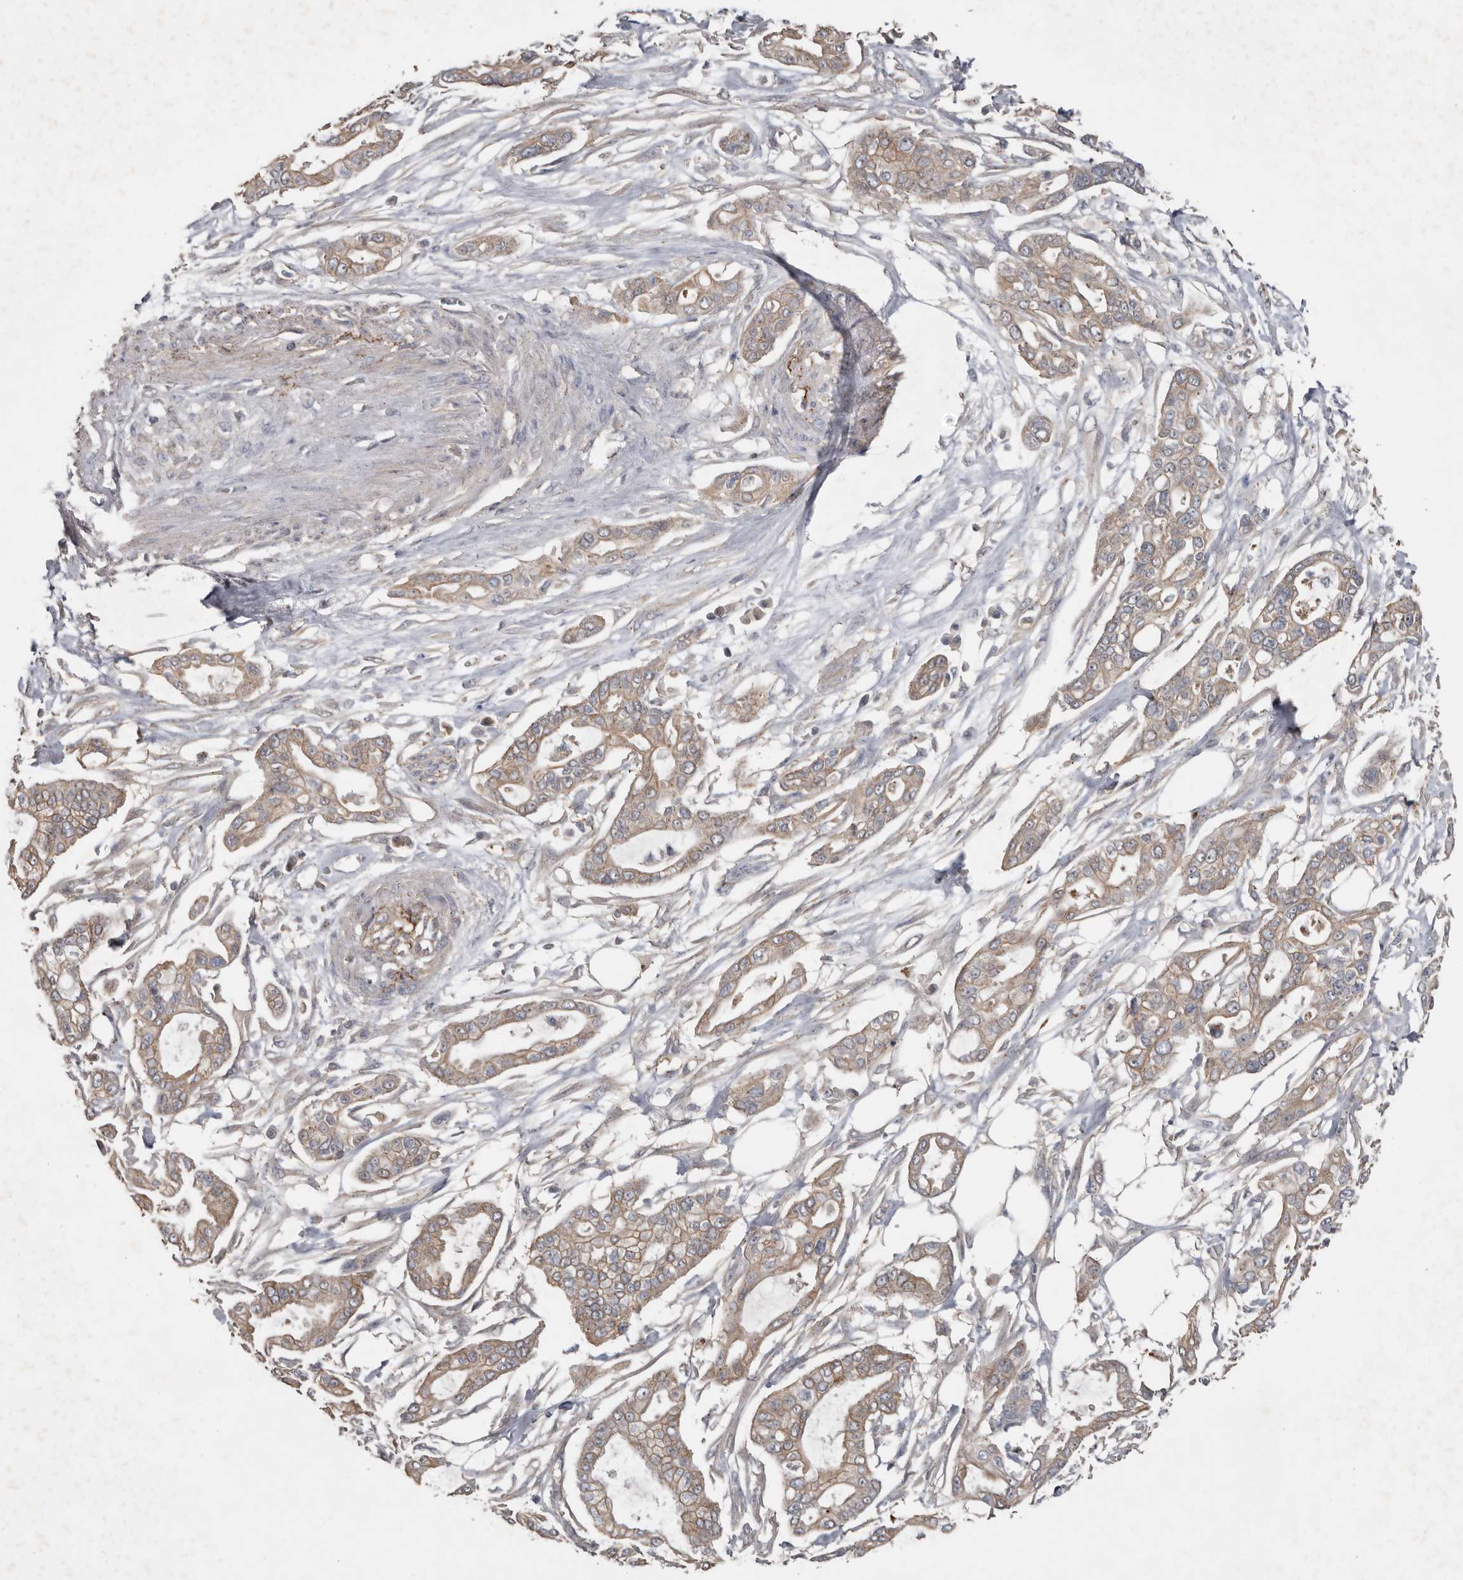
{"staining": {"intensity": "weak", "quantity": ">75%", "location": "cytoplasmic/membranous"}, "tissue": "pancreatic cancer", "cell_type": "Tumor cells", "image_type": "cancer", "snomed": [{"axis": "morphology", "description": "Adenocarcinoma, NOS"}, {"axis": "topography", "description": "Pancreas"}], "caption": "Immunohistochemical staining of human adenocarcinoma (pancreatic) exhibits weak cytoplasmic/membranous protein expression in about >75% of tumor cells.", "gene": "HYAL4", "patient": {"sex": "male", "age": 68}}